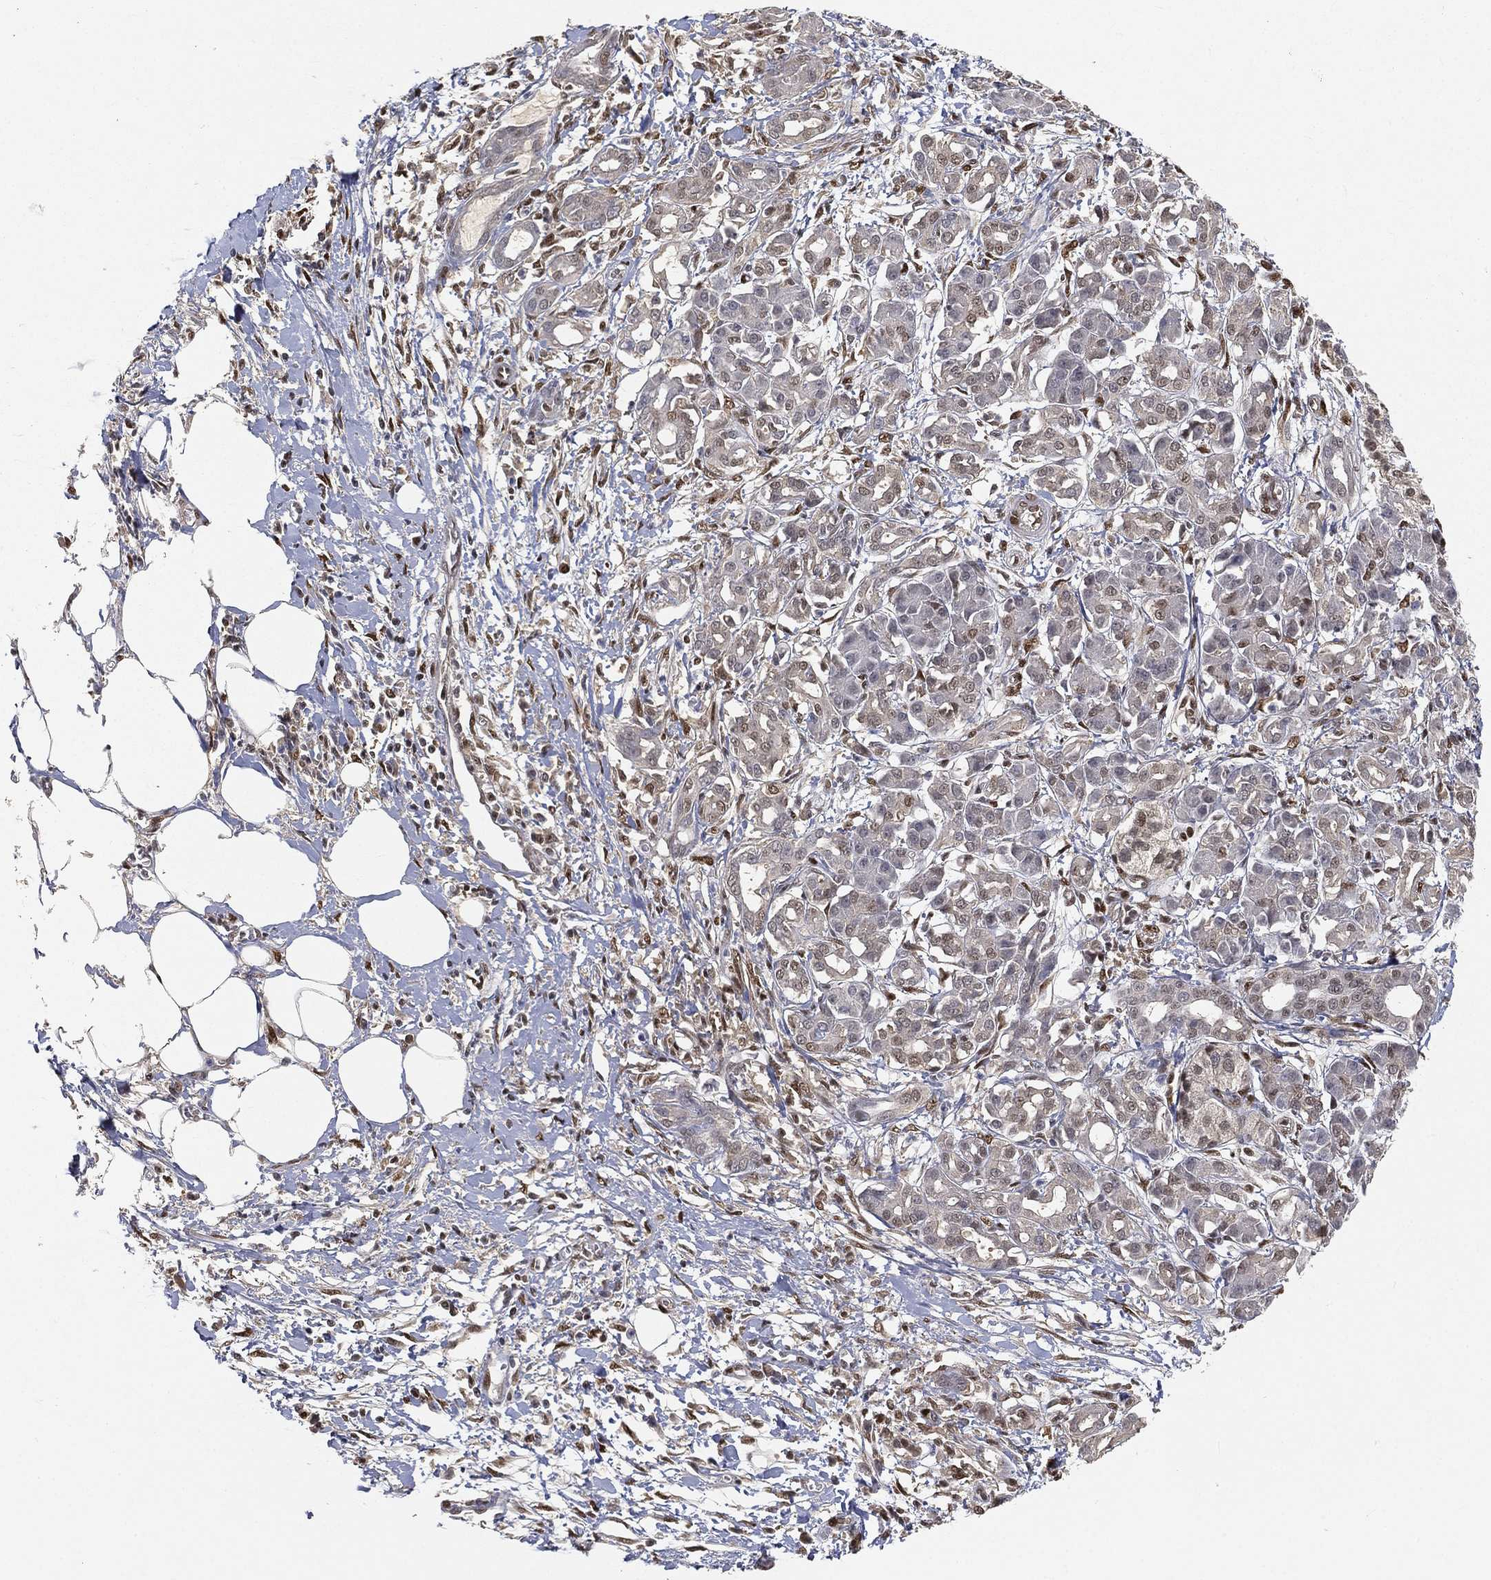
{"staining": {"intensity": "negative", "quantity": "none", "location": "none"}, "tissue": "pancreatic cancer", "cell_type": "Tumor cells", "image_type": "cancer", "snomed": [{"axis": "morphology", "description": "Adenocarcinoma, NOS"}, {"axis": "topography", "description": "Pancreas"}], "caption": "This is an immunohistochemistry (IHC) image of adenocarcinoma (pancreatic). There is no staining in tumor cells.", "gene": "CRTC3", "patient": {"sex": "male", "age": 72}}